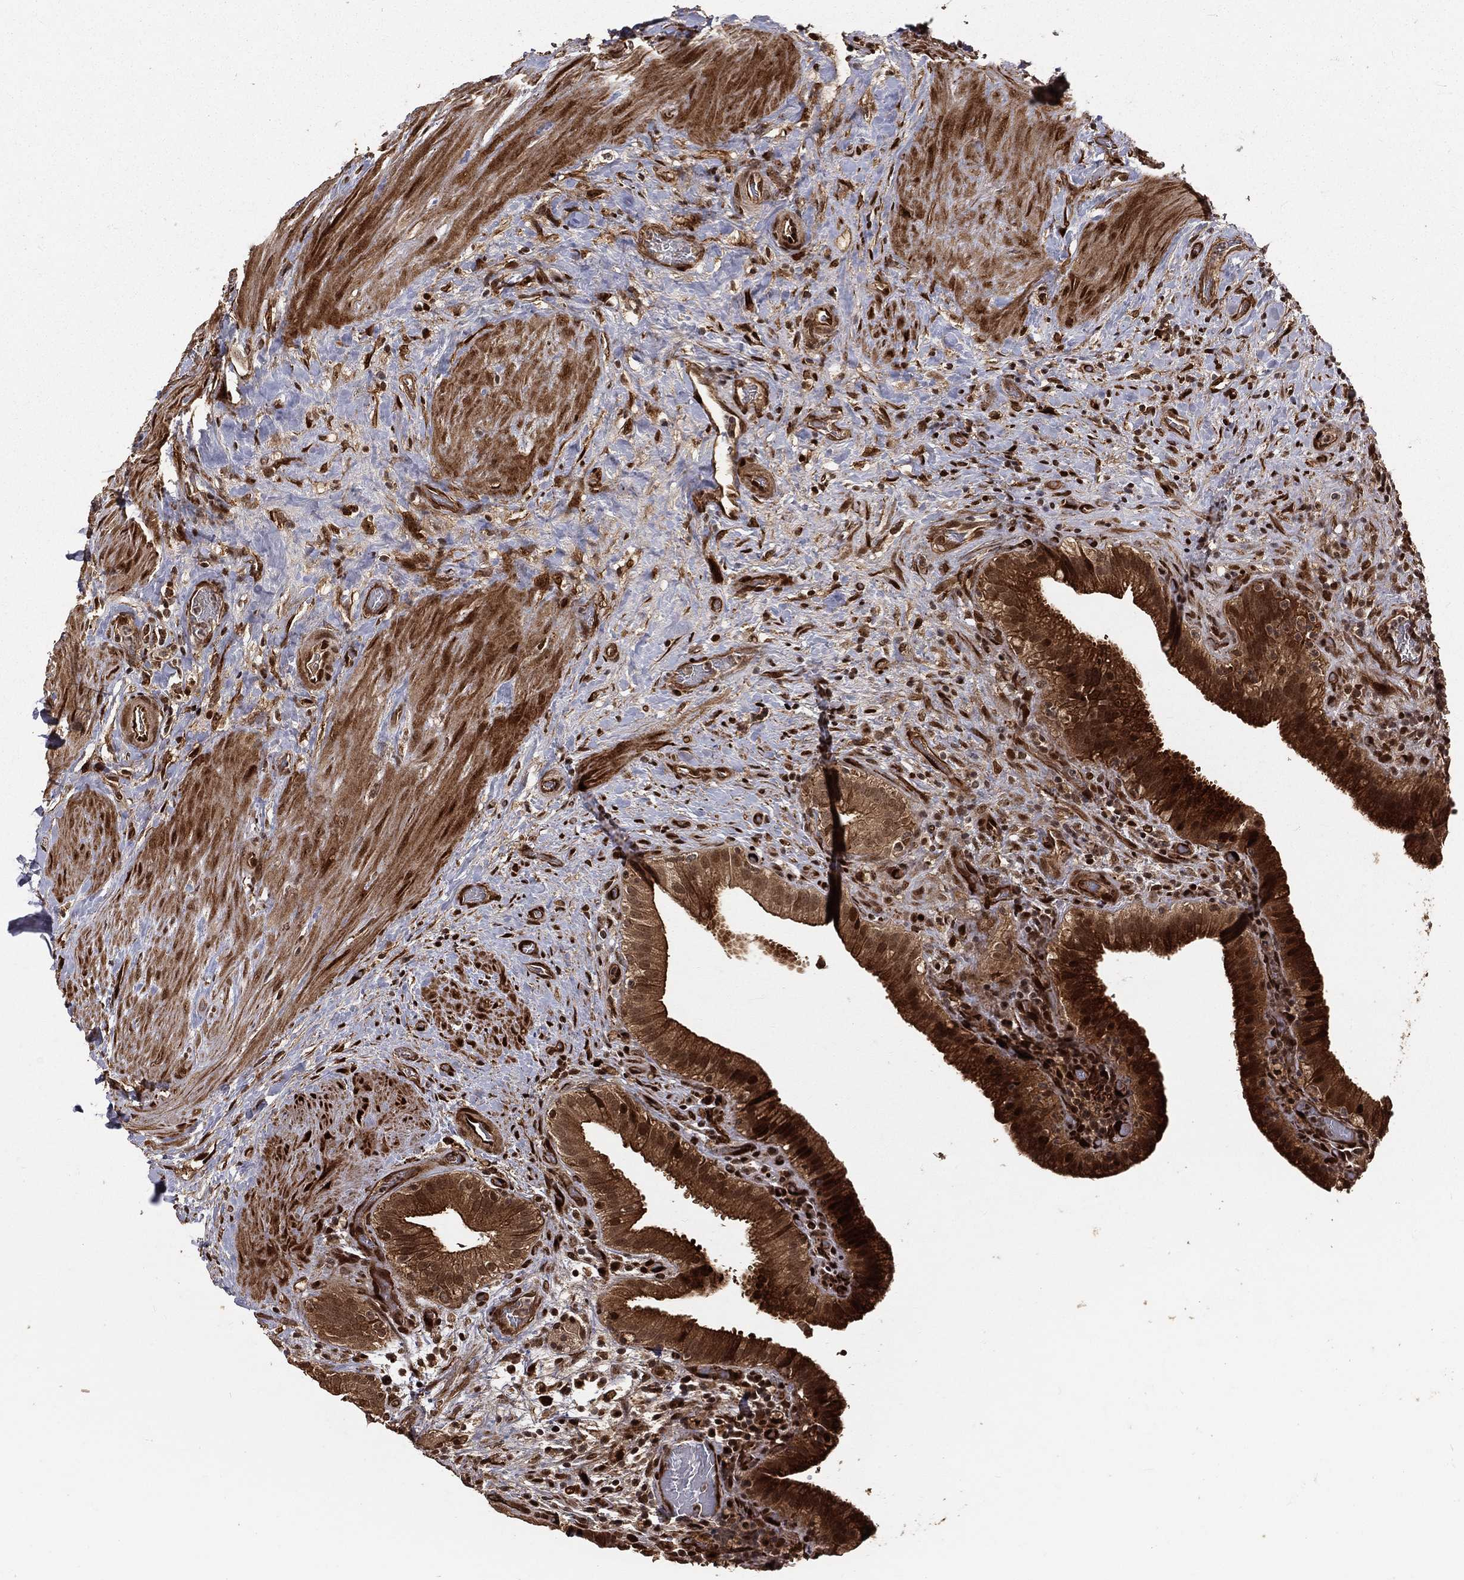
{"staining": {"intensity": "strong", "quantity": ">75%", "location": "cytoplasmic/membranous"}, "tissue": "gallbladder", "cell_type": "Glandular cells", "image_type": "normal", "snomed": [{"axis": "morphology", "description": "Normal tissue, NOS"}, {"axis": "topography", "description": "Gallbladder"}], "caption": "Immunohistochemistry image of normal gallbladder: human gallbladder stained using immunohistochemistry reveals high levels of strong protein expression localized specifically in the cytoplasmic/membranous of glandular cells, appearing as a cytoplasmic/membranous brown color.", "gene": "MAPK1", "patient": {"sex": "male", "age": 62}}